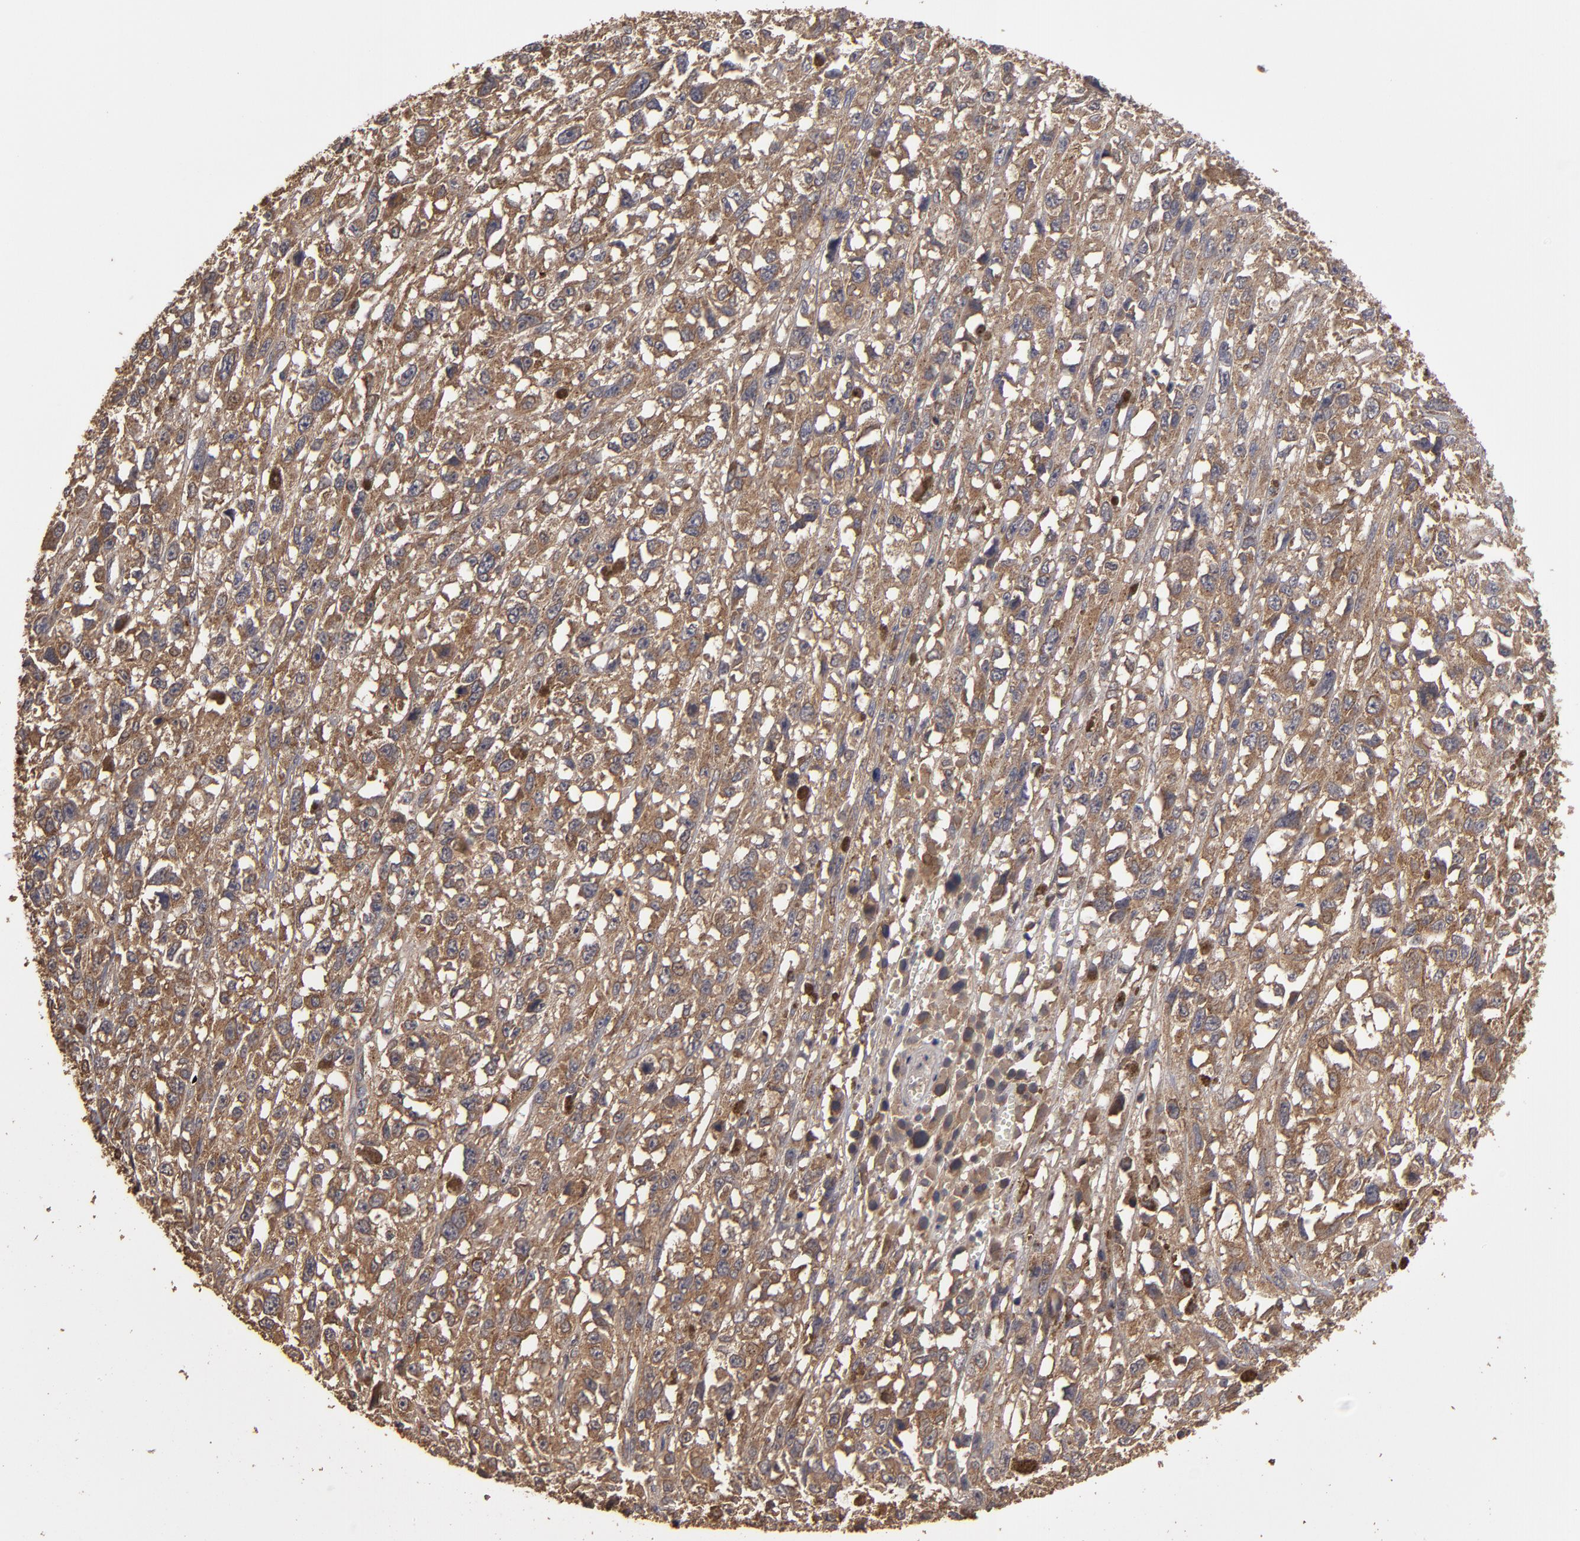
{"staining": {"intensity": "moderate", "quantity": ">75%", "location": "cytoplasmic/membranous"}, "tissue": "melanoma", "cell_type": "Tumor cells", "image_type": "cancer", "snomed": [{"axis": "morphology", "description": "Malignant melanoma, Metastatic site"}, {"axis": "topography", "description": "Lymph node"}], "caption": "Immunohistochemical staining of human melanoma demonstrates medium levels of moderate cytoplasmic/membranous staining in approximately >75% of tumor cells.", "gene": "MMP2", "patient": {"sex": "male", "age": 59}}